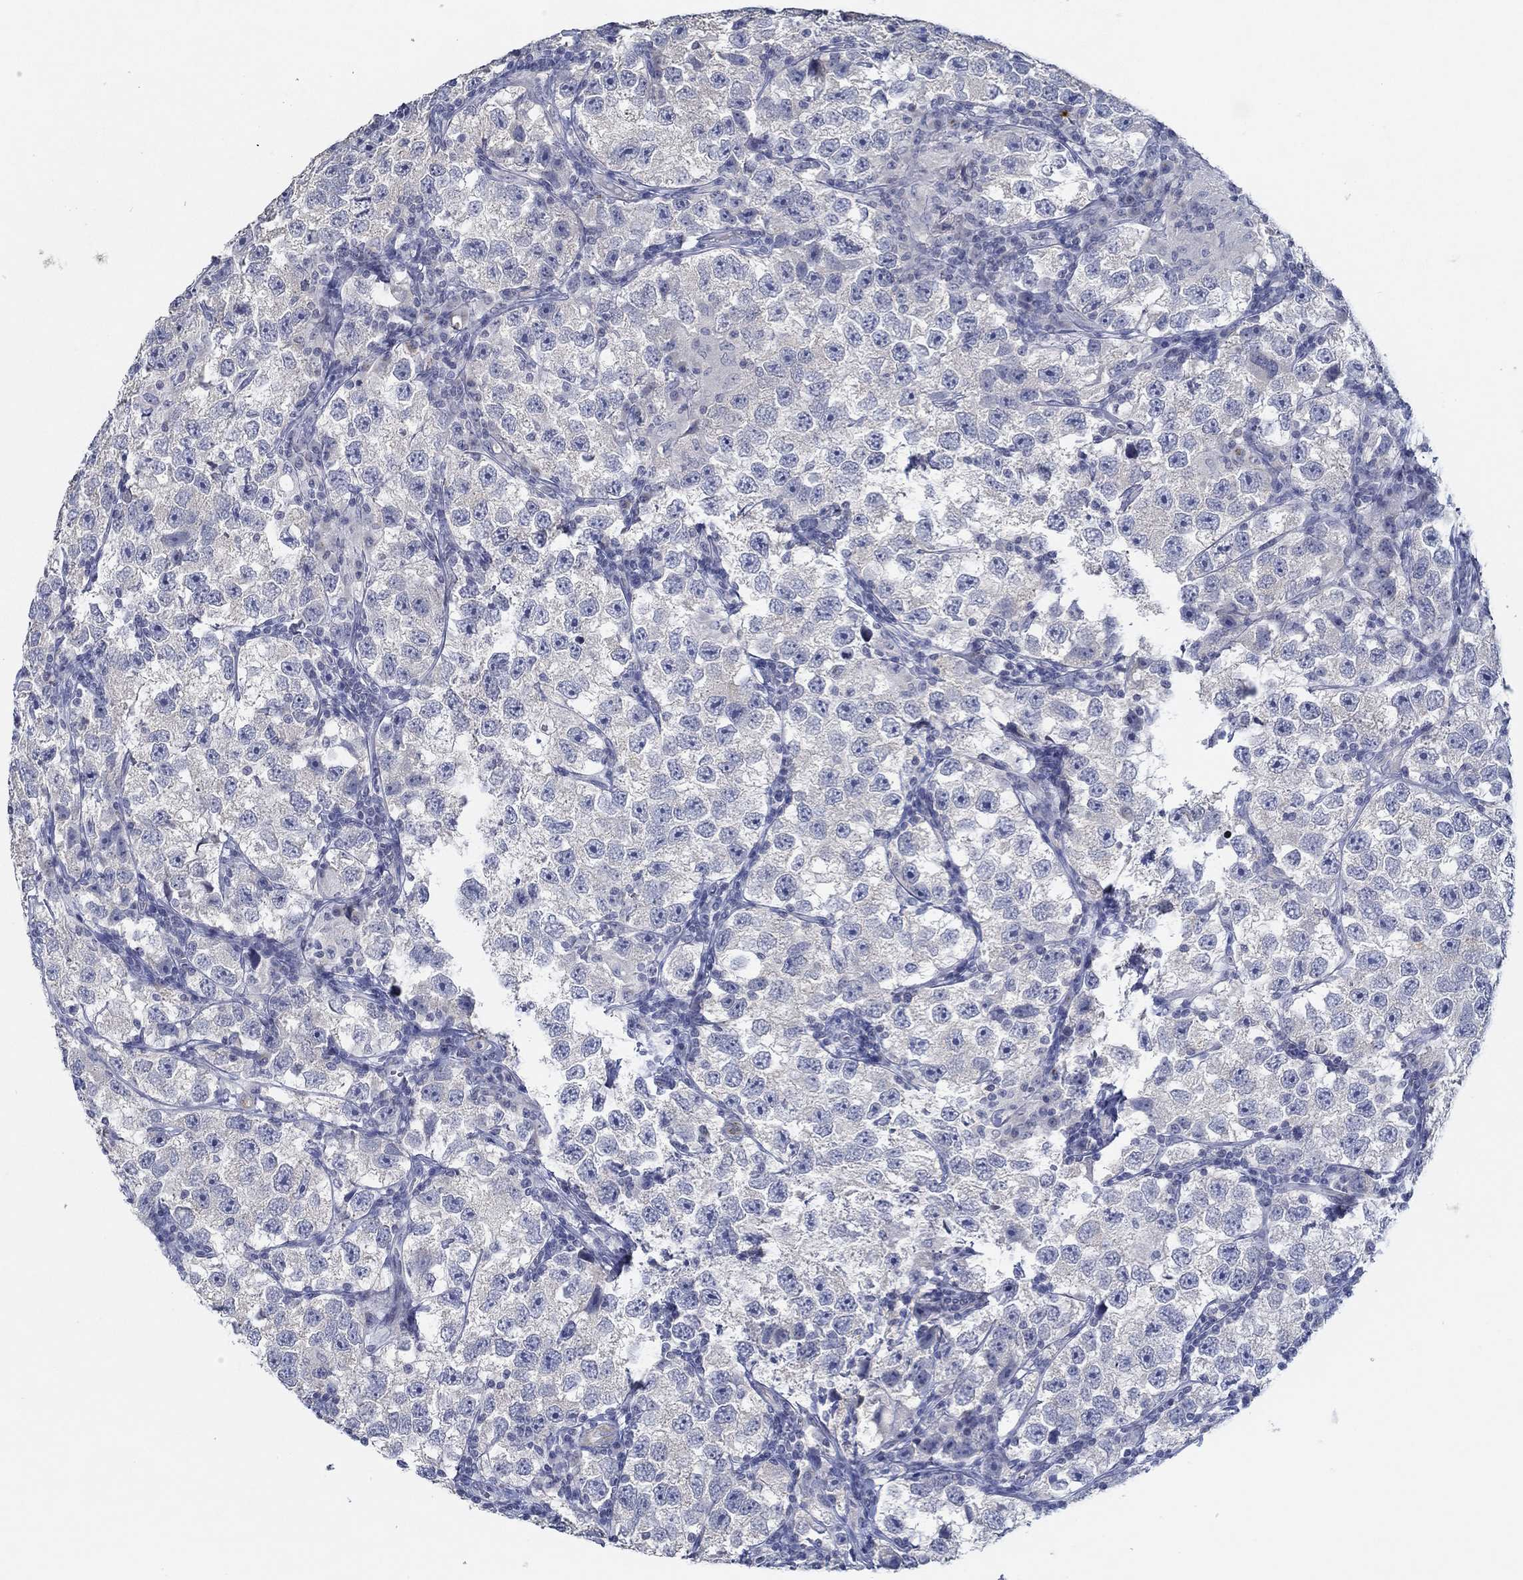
{"staining": {"intensity": "negative", "quantity": "none", "location": "none"}, "tissue": "testis cancer", "cell_type": "Tumor cells", "image_type": "cancer", "snomed": [{"axis": "morphology", "description": "Seminoma, NOS"}, {"axis": "topography", "description": "Testis"}], "caption": "Tumor cells are negative for protein expression in human seminoma (testis).", "gene": "GJA5", "patient": {"sex": "male", "age": 26}}